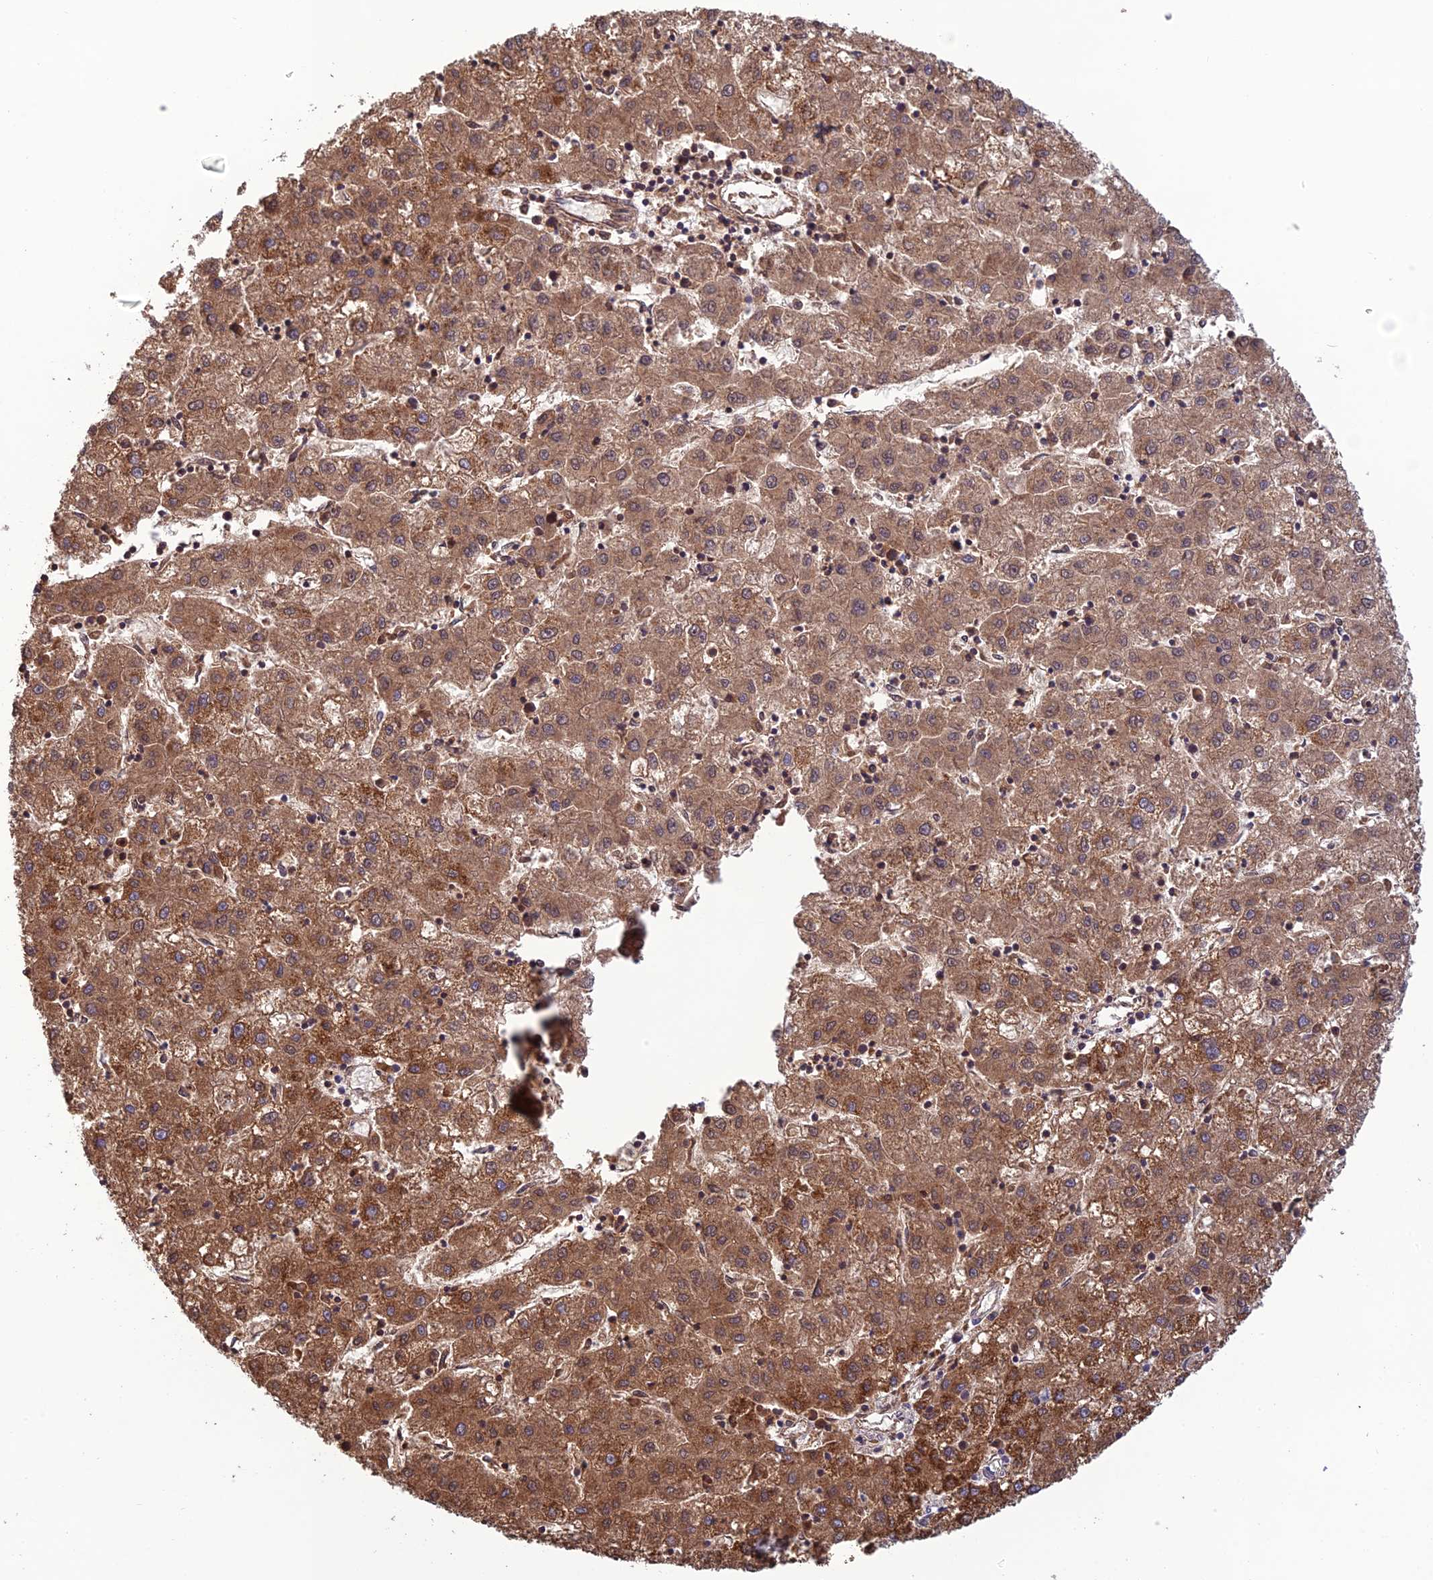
{"staining": {"intensity": "moderate", "quantity": ">75%", "location": "cytoplasmic/membranous"}, "tissue": "liver cancer", "cell_type": "Tumor cells", "image_type": "cancer", "snomed": [{"axis": "morphology", "description": "Carcinoma, Hepatocellular, NOS"}, {"axis": "topography", "description": "Liver"}], "caption": "Human liver hepatocellular carcinoma stained with a brown dye shows moderate cytoplasmic/membranous positive positivity in approximately >75% of tumor cells.", "gene": "MRNIP", "patient": {"sex": "male", "age": 72}}